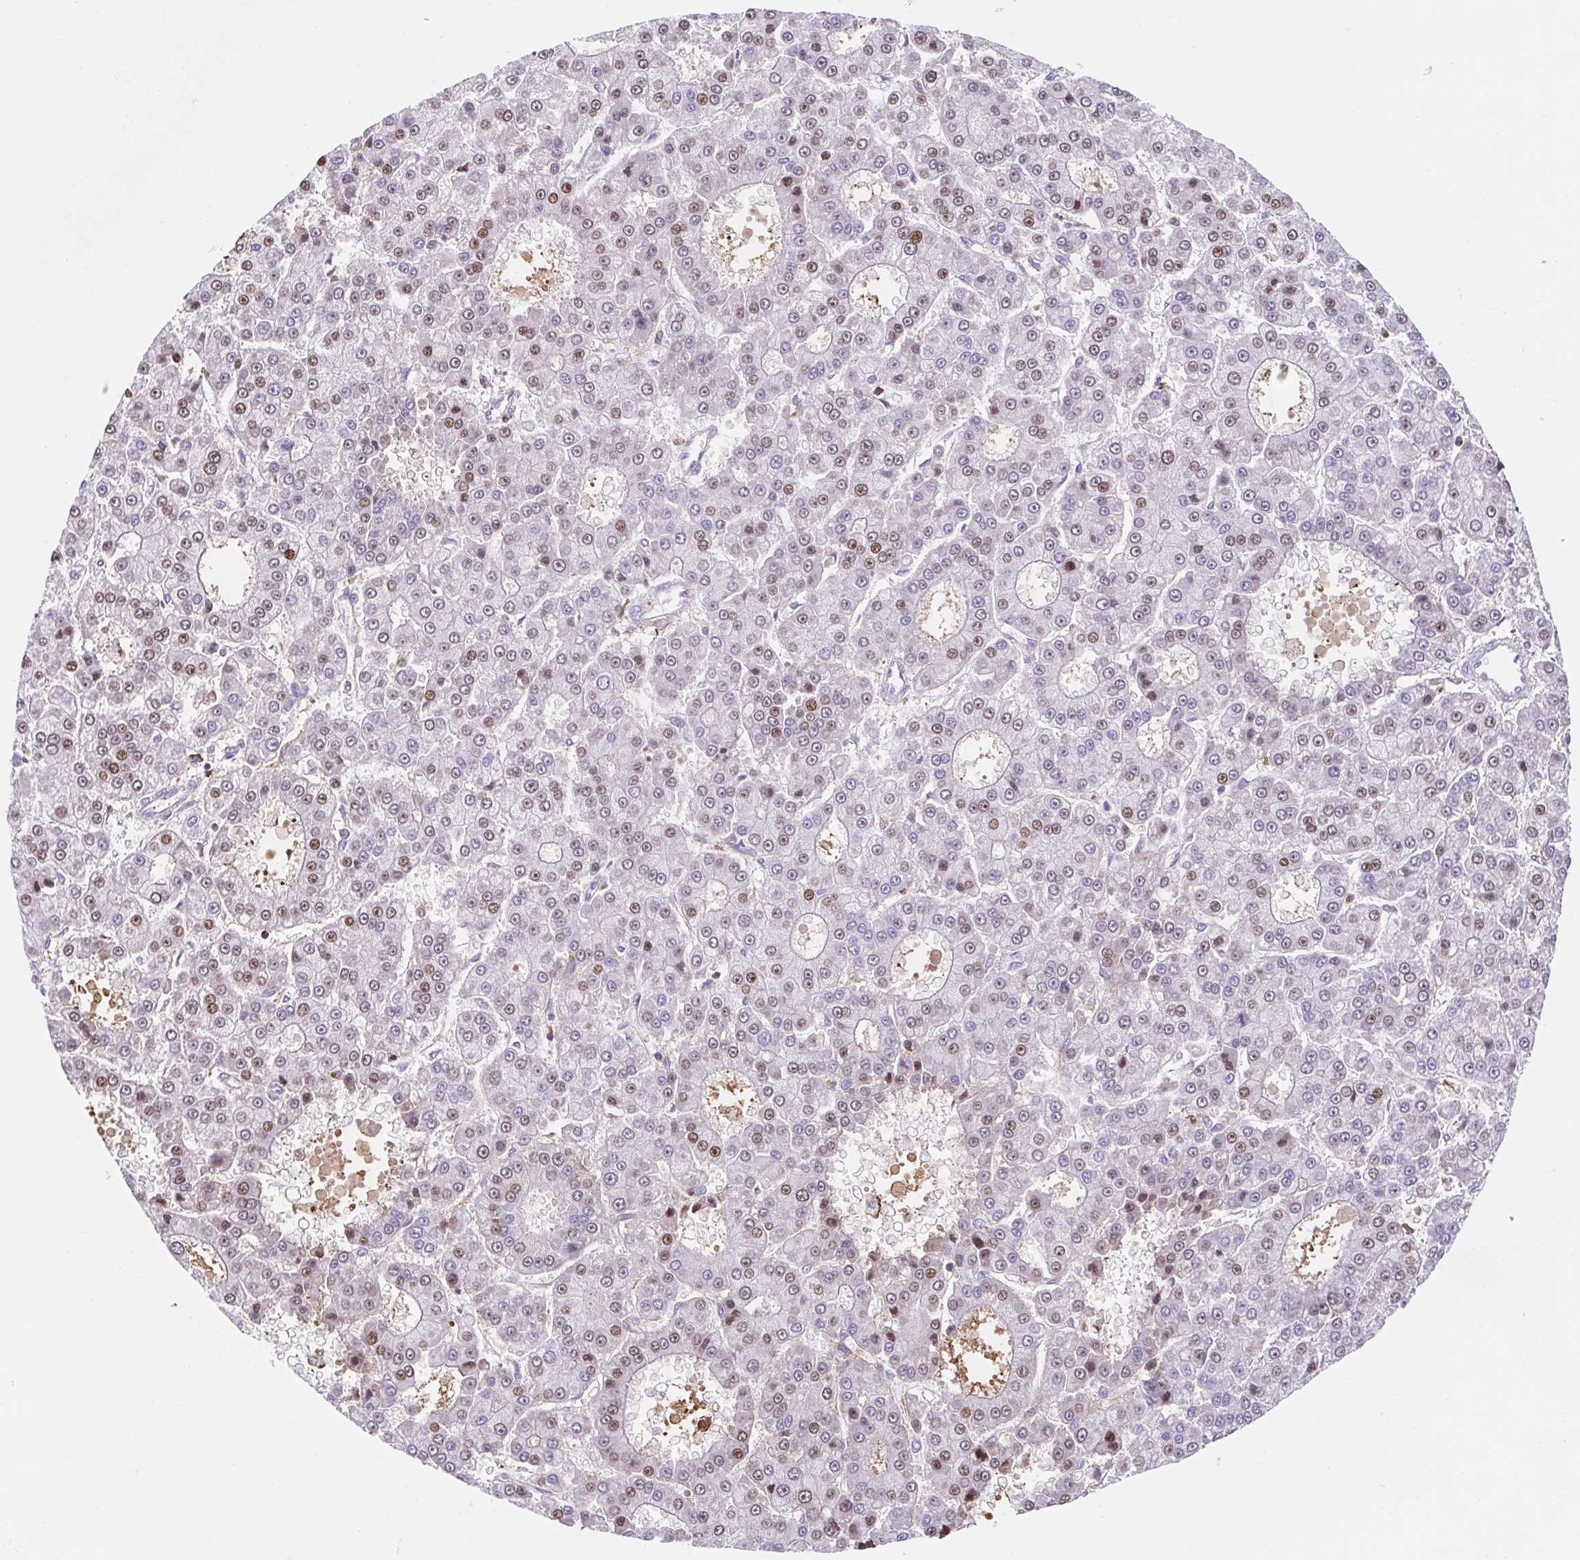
{"staining": {"intensity": "moderate", "quantity": "<25%", "location": "nuclear"}, "tissue": "liver cancer", "cell_type": "Tumor cells", "image_type": "cancer", "snomed": [{"axis": "morphology", "description": "Carcinoma, Hepatocellular, NOS"}, {"axis": "topography", "description": "Liver"}], "caption": "This is an image of immunohistochemistry staining of hepatocellular carcinoma (liver), which shows moderate staining in the nuclear of tumor cells.", "gene": "TPRG1", "patient": {"sex": "male", "age": 70}}